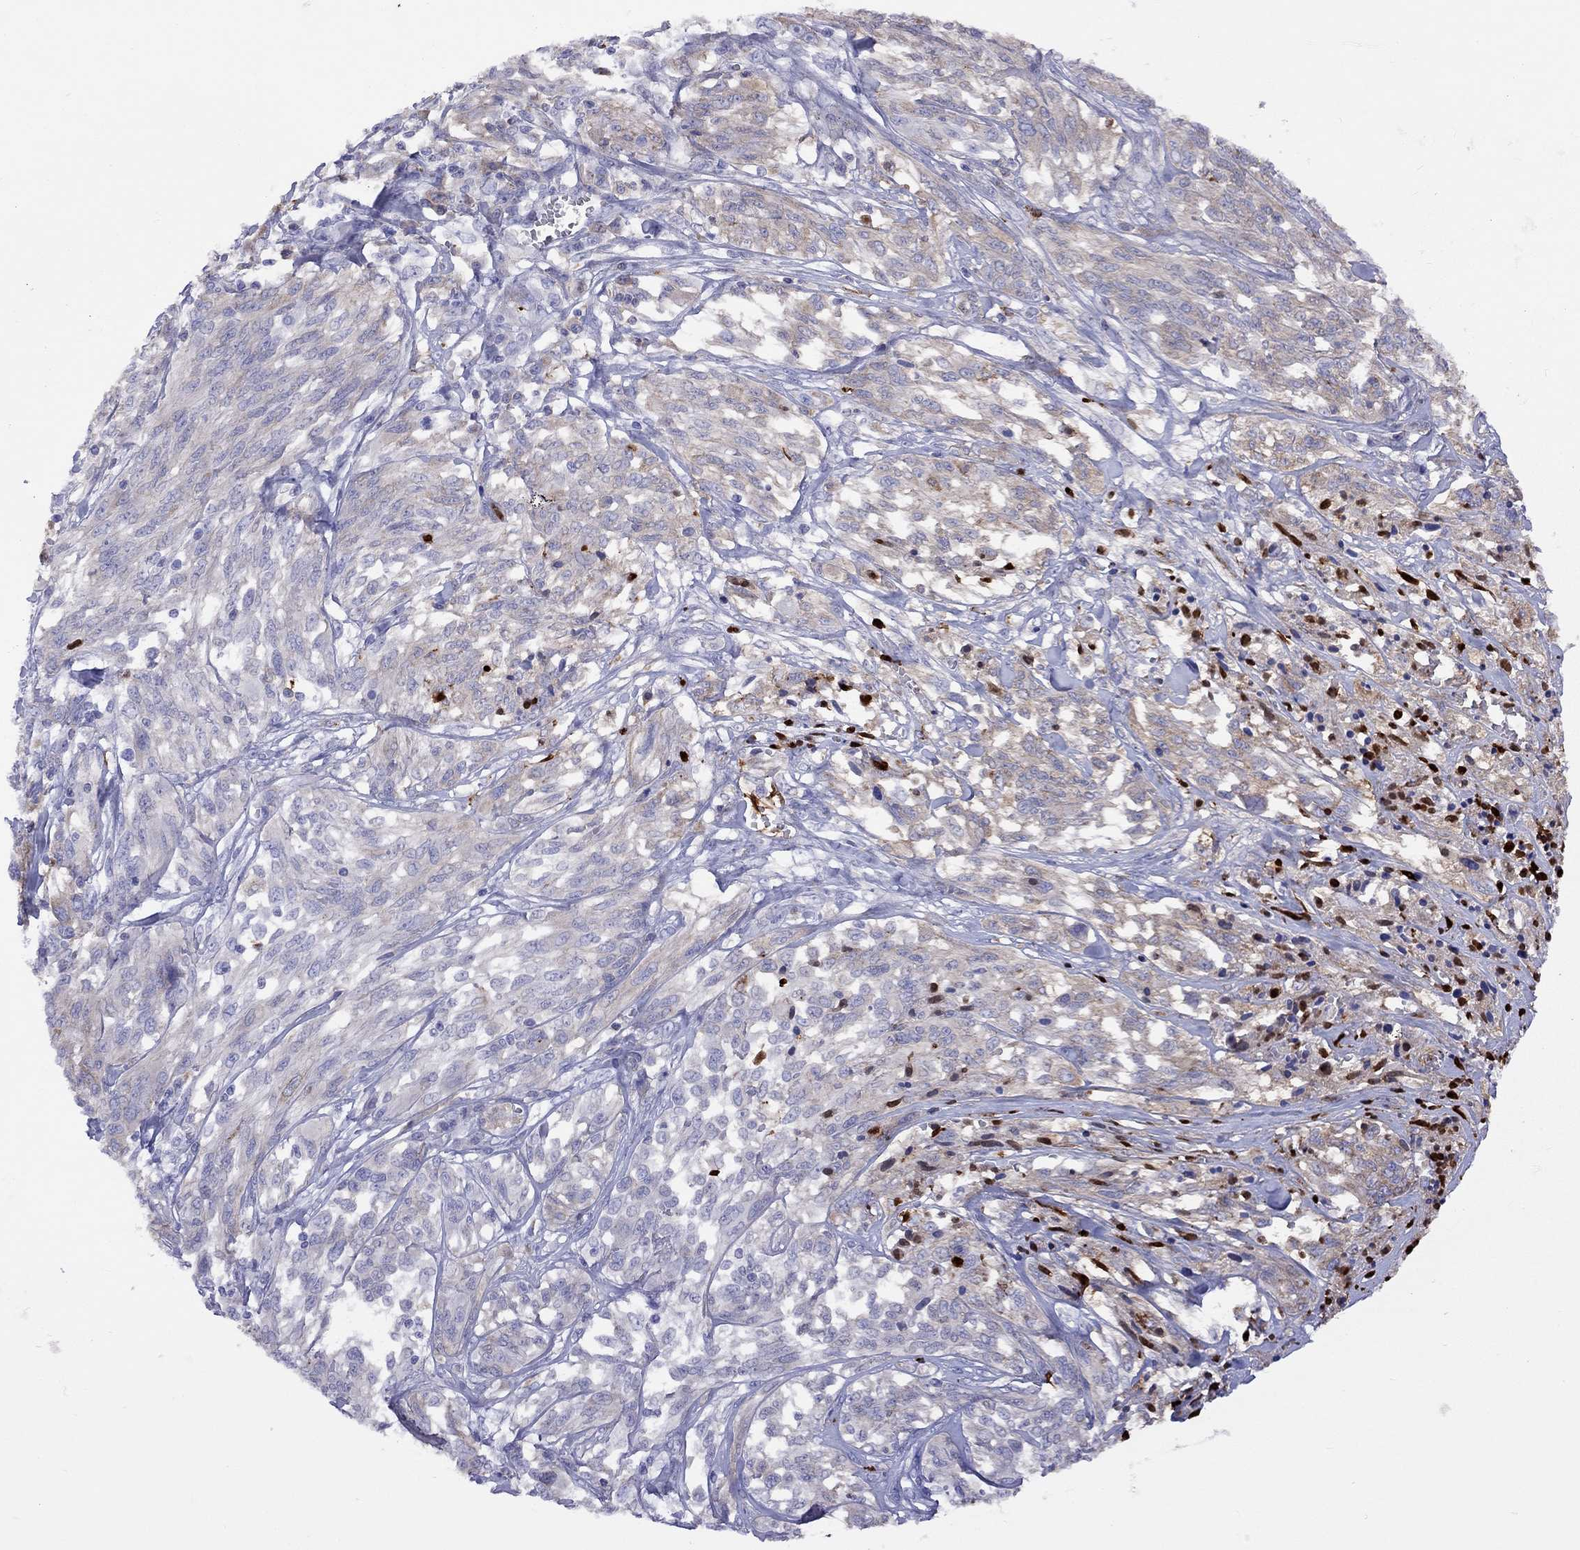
{"staining": {"intensity": "weak", "quantity": "25%-75%", "location": "cytoplasmic/membranous"}, "tissue": "melanoma", "cell_type": "Tumor cells", "image_type": "cancer", "snomed": [{"axis": "morphology", "description": "Malignant melanoma, NOS"}, {"axis": "topography", "description": "Skin"}], "caption": "Immunohistochemical staining of melanoma displays weak cytoplasmic/membranous protein staining in approximately 25%-75% of tumor cells.", "gene": "SERPINA3", "patient": {"sex": "female", "age": 91}}